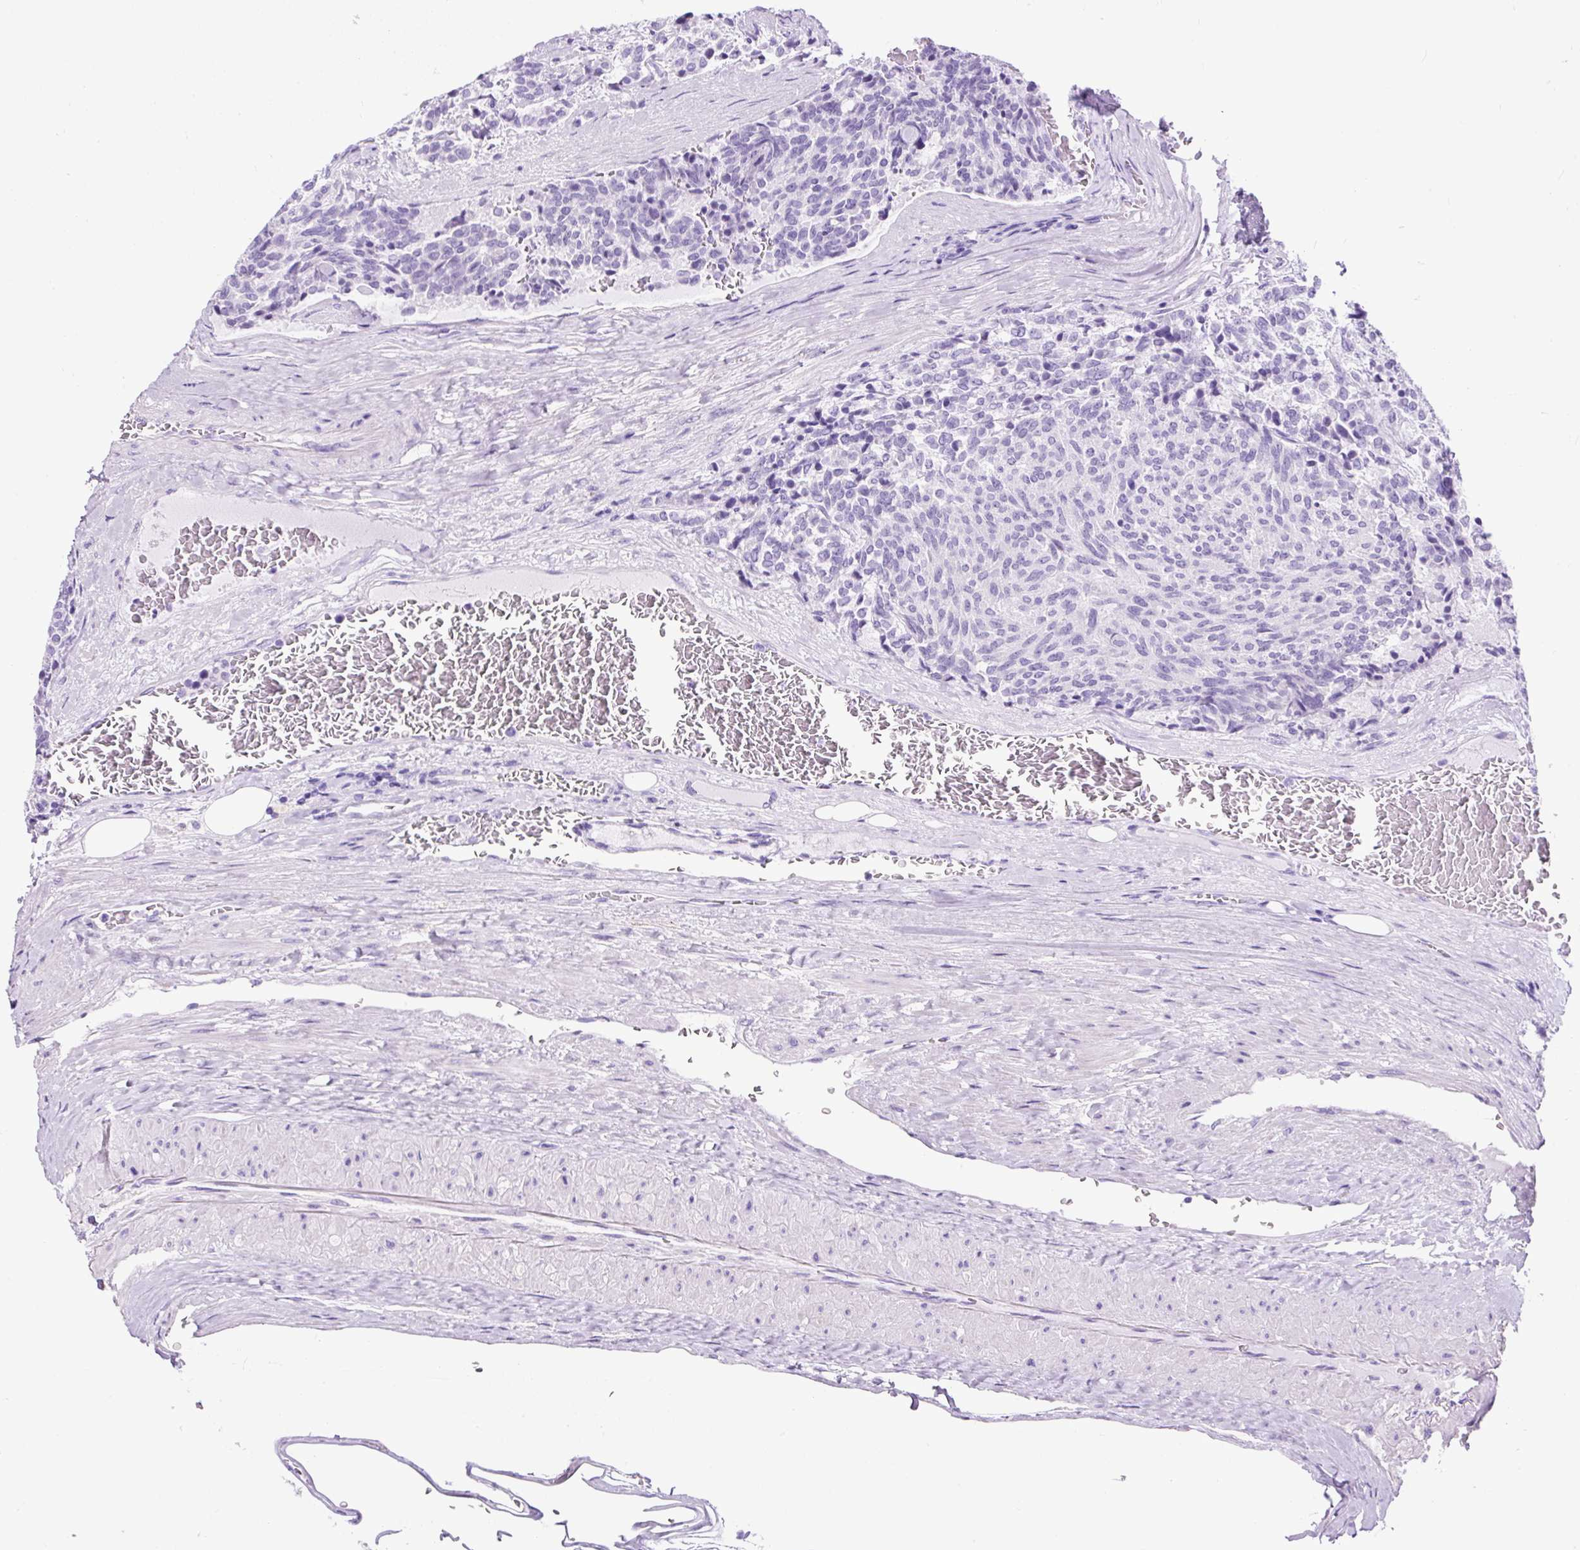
{"staining": {"intensity": "negative", "quantity": "none", "location": "none"}, "tissue": "carcinoid", "cell_type": "Tumor cells", "image_type": "cancer", "snomed": [{"axis": "morphology", "description": "Carcinoid, malignant, NOS"}, {"axis": "topography", "description": "Pancreas"}], "caption": "IHC histopathology image of neoplastic tissue: human carcinoid stained with DAB demonstrates no significant protein expression in tumor cells.", "gene": "PDIA2", "patient": {"sex": "female", "age": 54}}